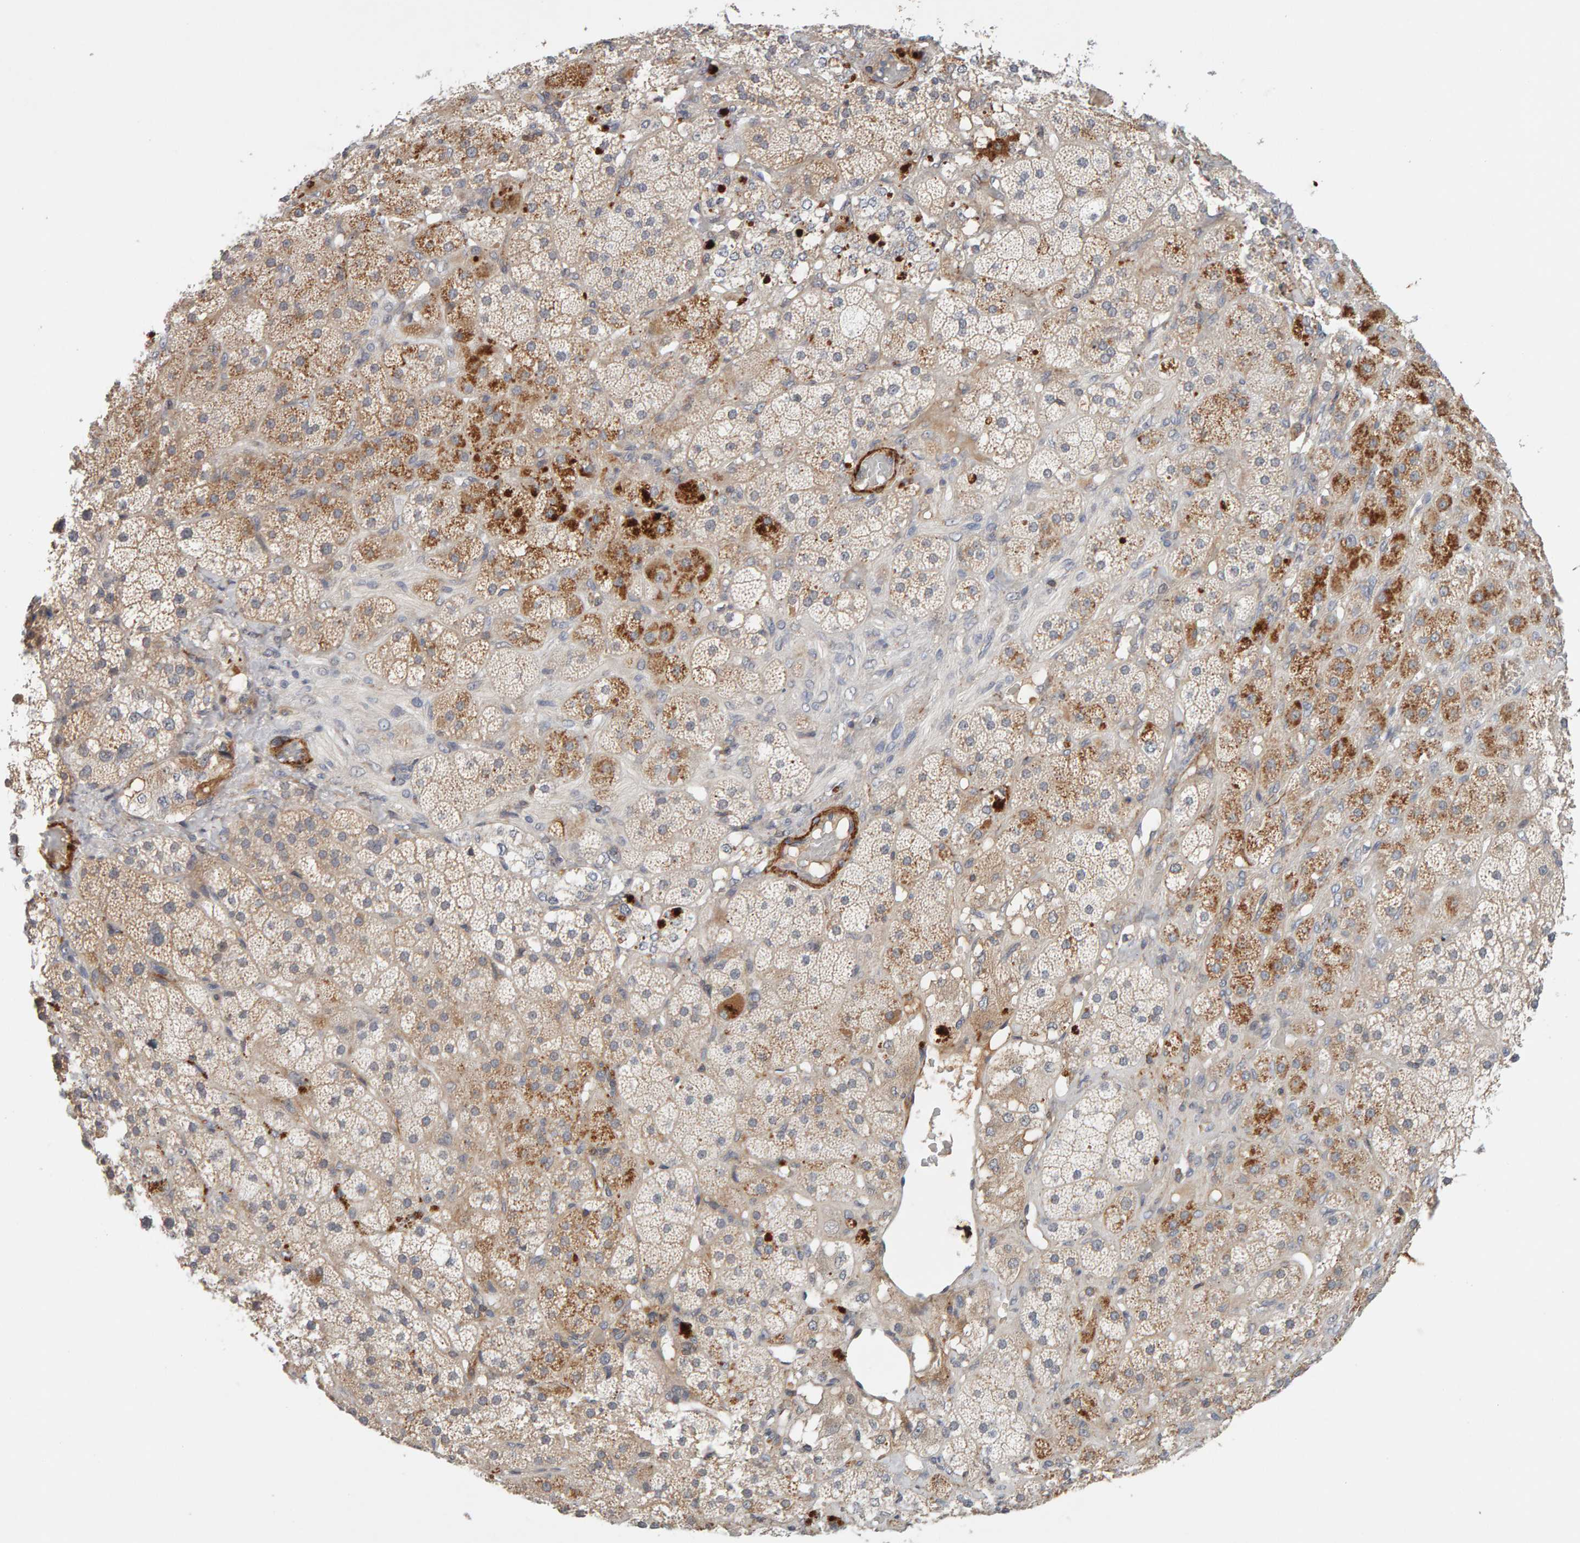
{"staining": {"intensity": "moderate", "quantity": "25%-75%", "location": "cytoplasmic/membranous"}, "tissue": "adrenal gland", "cell_type": "Glandular cells", "image_type": "normal", "snomed": [{"axis": "morphology", "description": "Normal tissue, NOS"}, {"axis": "topography", "description": "Adrenal gland"}], "caption": "Benign adrenal gland reveals moderate cytoplasmic/membranous staining in about 25%-75% of glandular cells, visualized by immunohistochemistry.", "gene": "NUDCD1", "patient": {"sex": "male", "age": 57}}